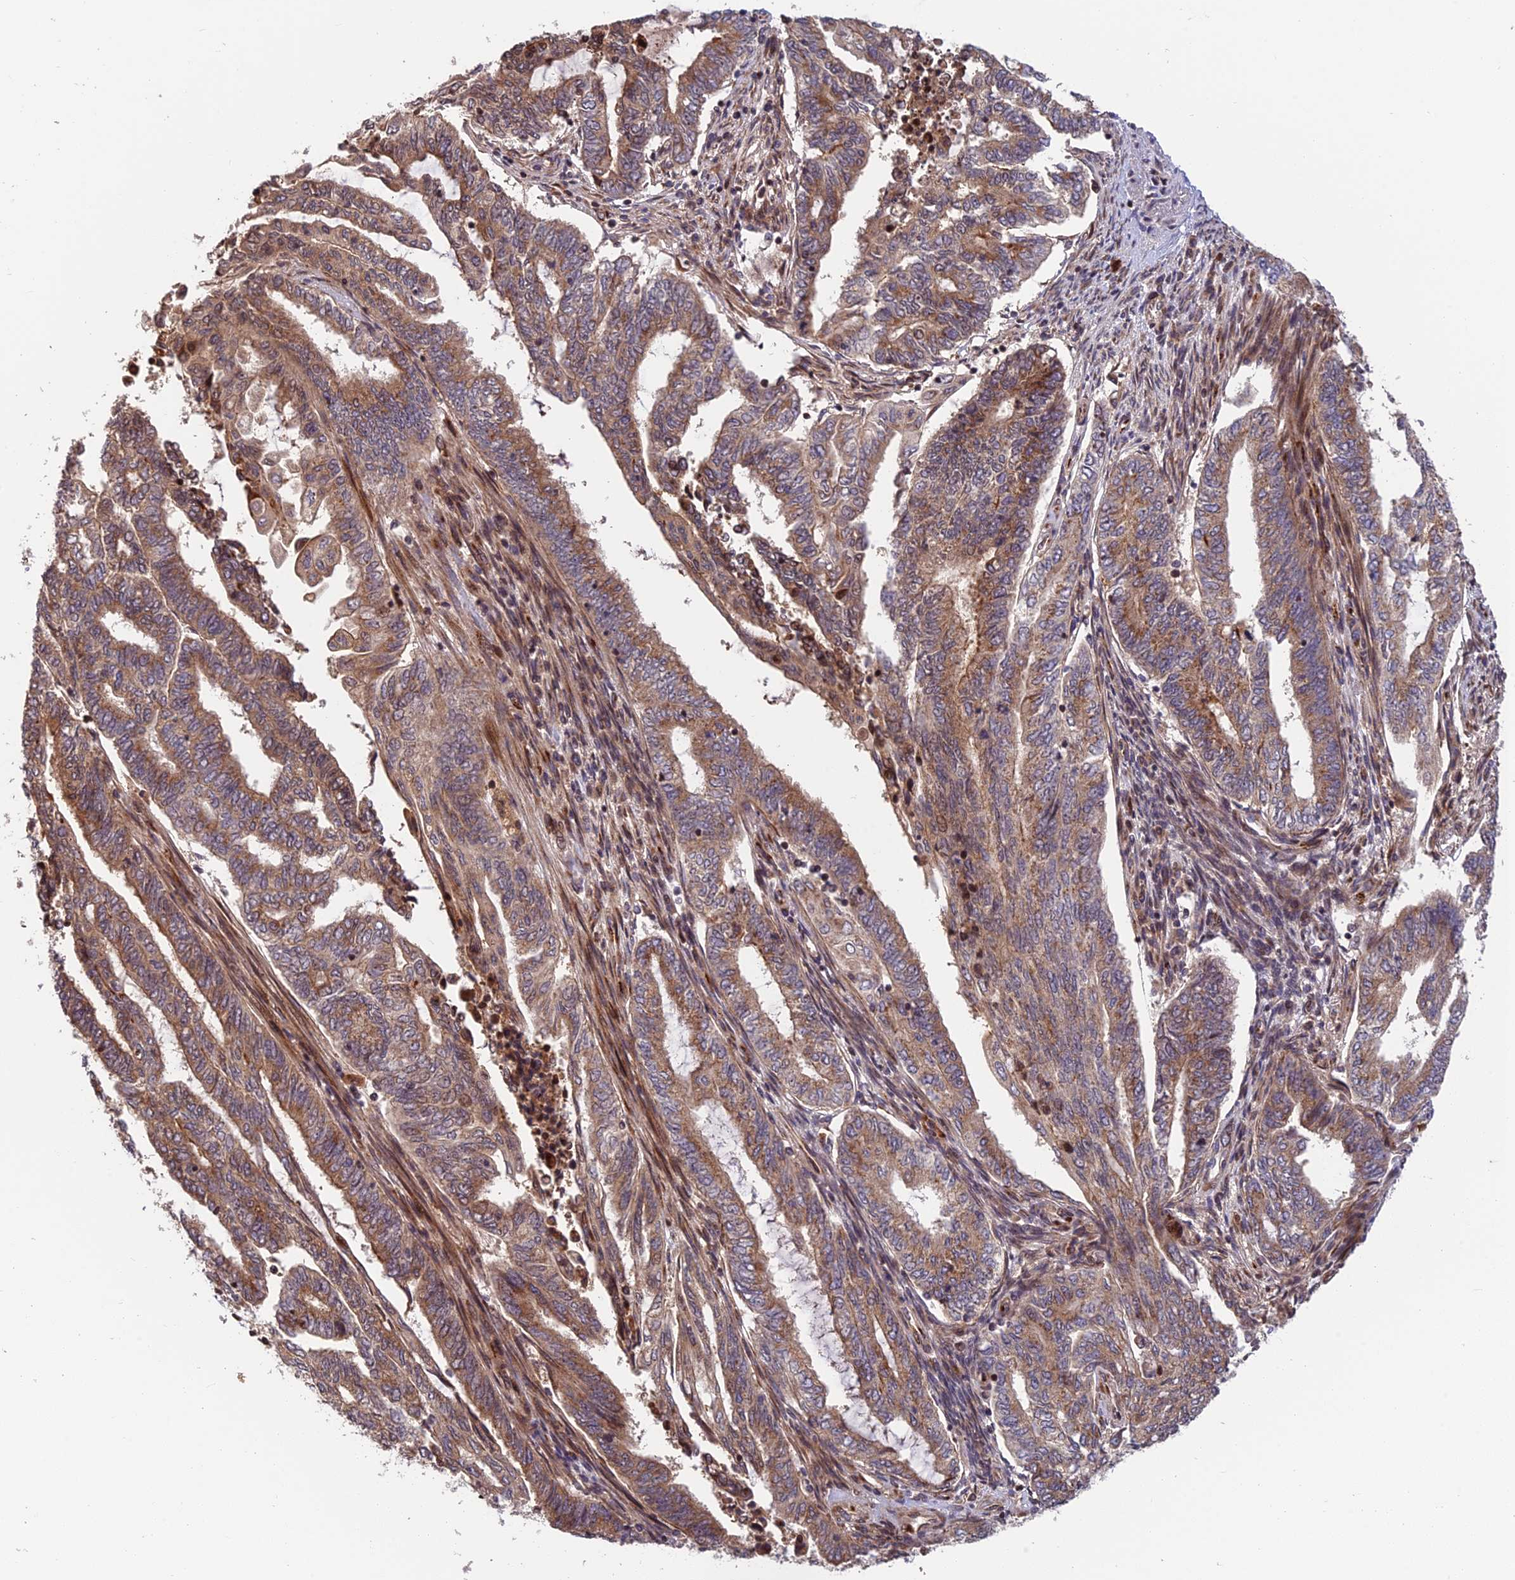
{"staining": {"intensity": "moderate", "quantity": ">75%", "location": "cytoplasmic/membranous"}, "tissue": "endometrial cancer", "cell_type": "Tumor cells", "image_type": "cancer", "snomed": [{"axis": "morphology", "description": "Adenocarcinoma, NOS"}, {"axis": "topography", "description": "Uterus"}, {"axis": "topography", "description": "Endometrium"}], "caption": "The image reveals staining of endometrial cancer, revealing moderate cytoplasmic/membranous protein positivity (brown color) within tumor cells.", "gene": "SMIM7", "patient": {"sex": "female", "age": 70}}